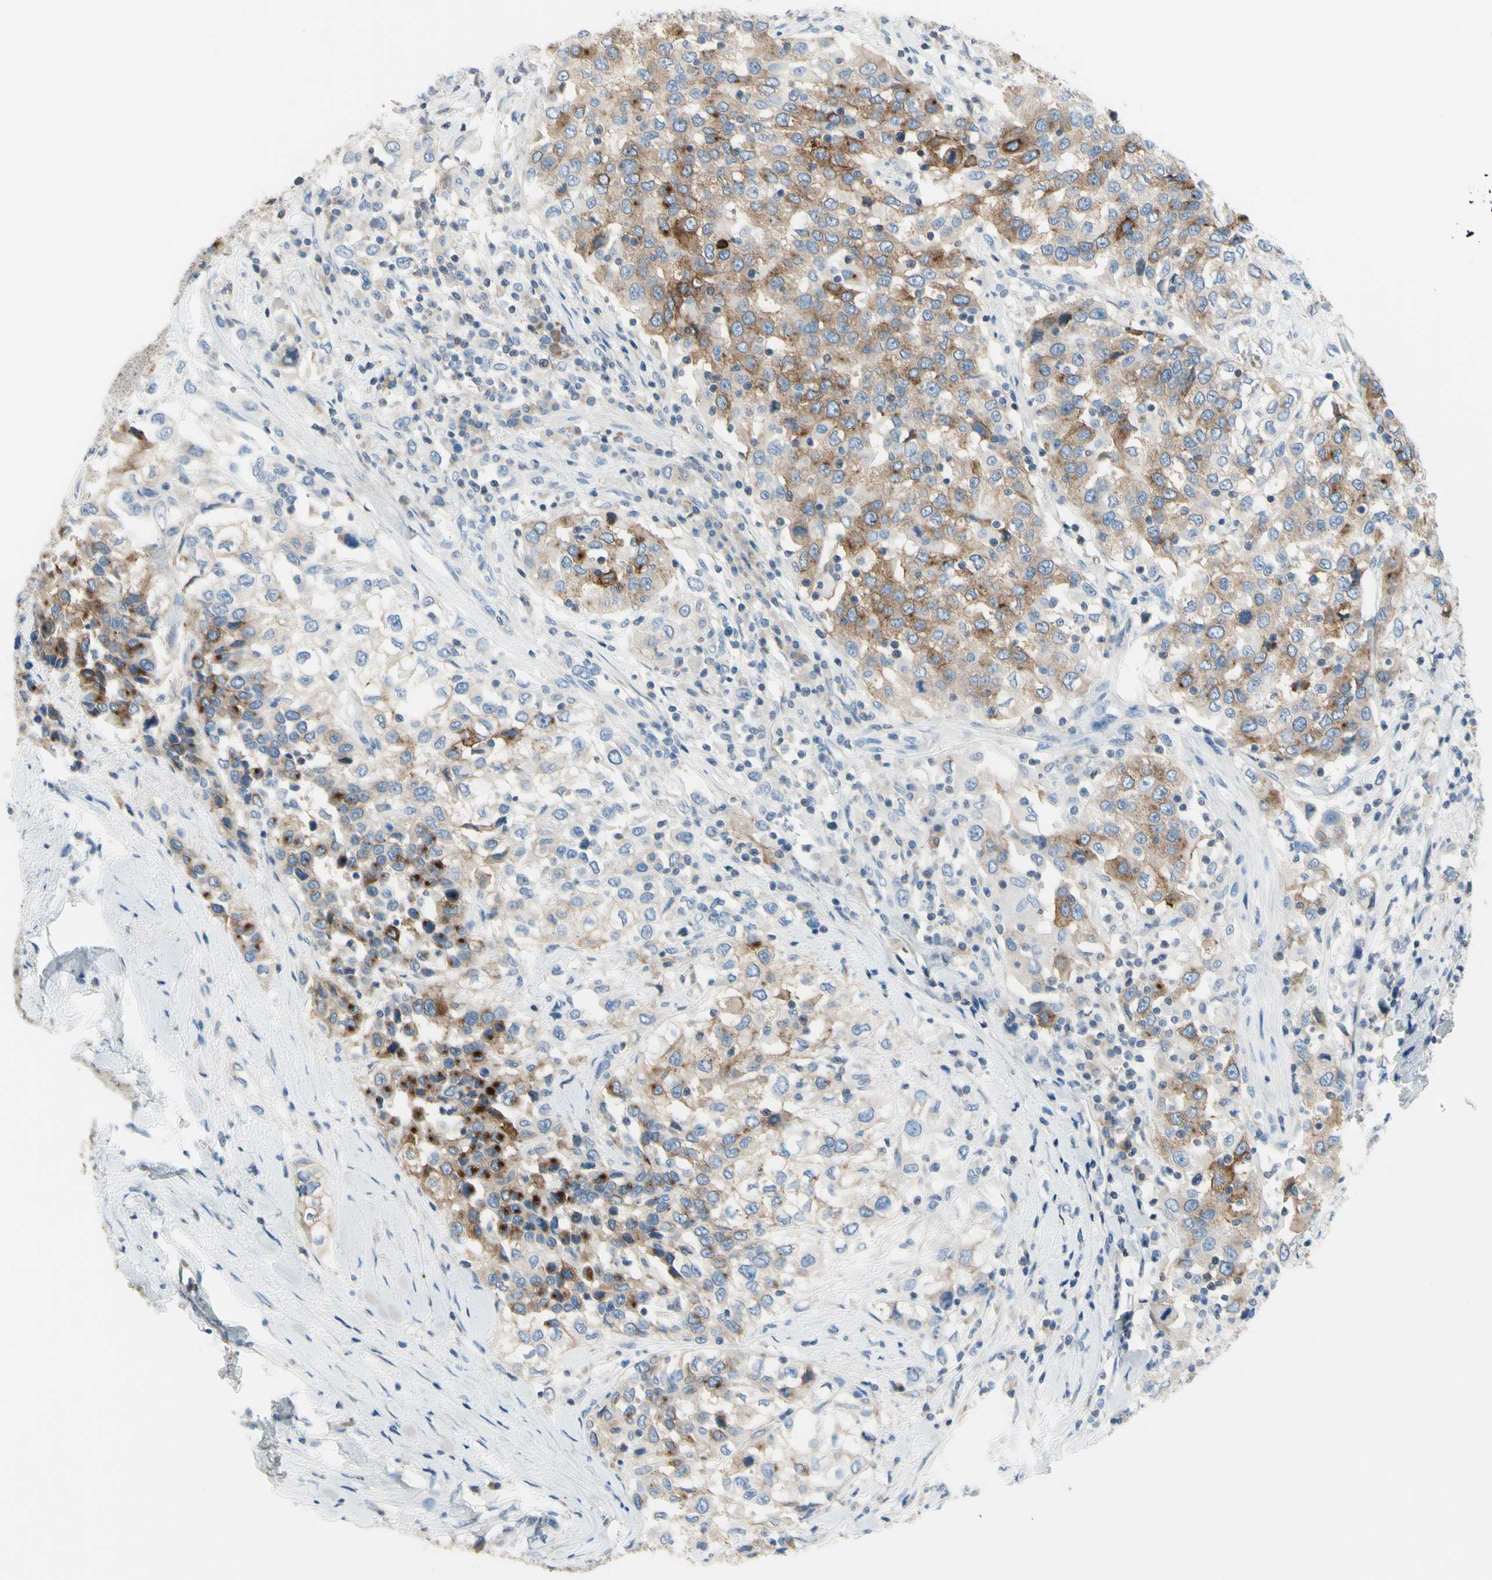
{"staining": {"intensity": "moderate", "quantity": ">75%", "location": "cytoplasmic/membranous"}, "tissue": "urothelial cancer", "cell_type": "Tumor cells", "image_type": "cancer", "snomed": [{"axis": "morphology", "description": "Urothelial carcinoma, High grade"}, {"axis": "topography", "description": "Urinary bladder"}], "caption": "Immunohistochemistry micrograph of neoplastic tissue: high-grade urothelial carcinoma stained using immunohistochemistry (IHC) exhibits medium levels of moderate protein expression localized specifically in the cytoplasmic/membranous of tumor cells, appearing as a cytoplasmic/membranous brown color.", "gene": "MUC1", "patient": {"sex": "female", "age": 80}}